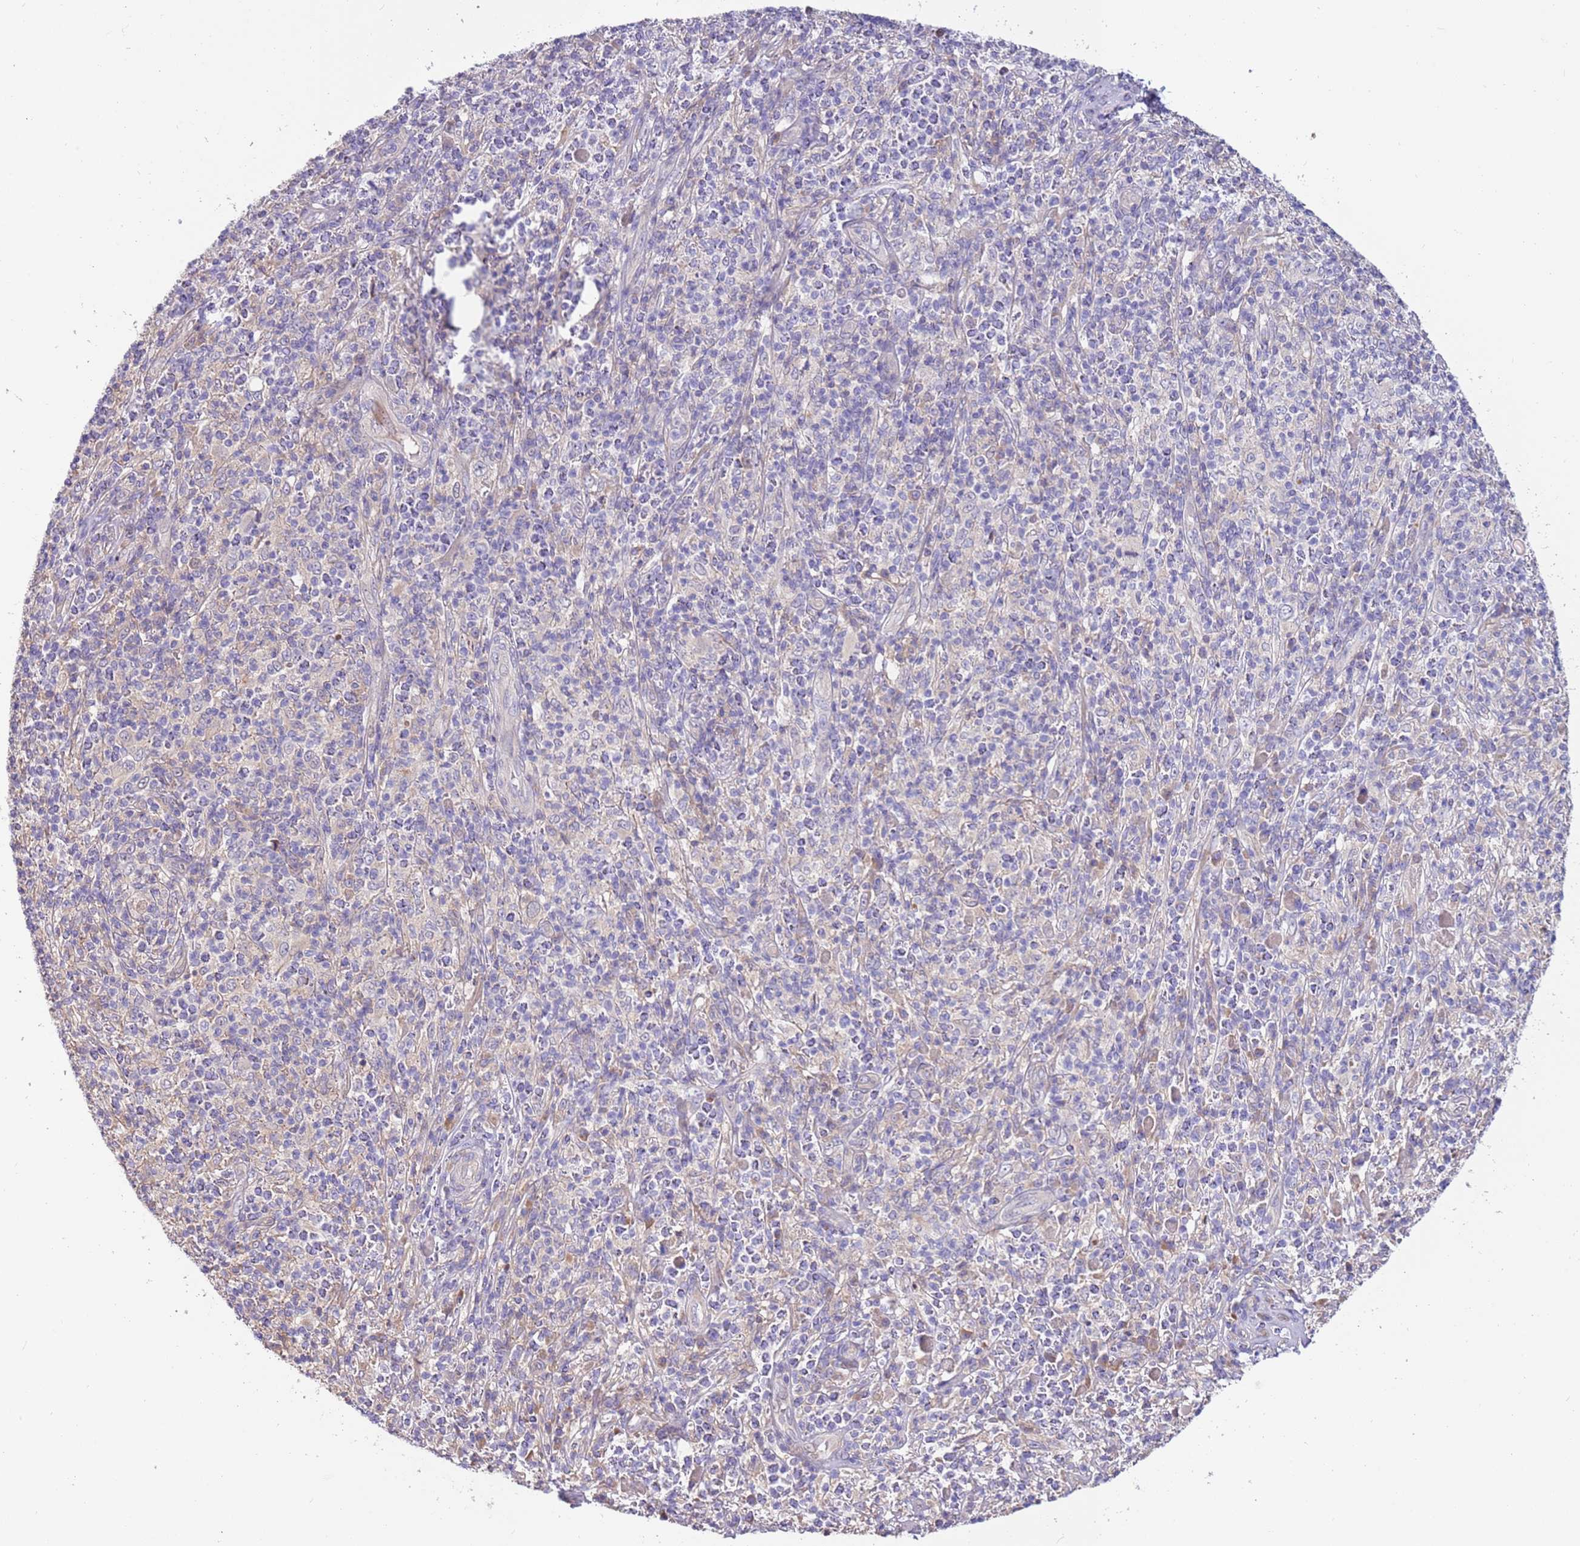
{"staining": {"intensity": "negative", "quantity": "none", "location": "none"}, "tissue": "melanoma", "cell_type": "Tumor cells", "image_type": "cancer", "snomed": [{"axis": "morphology", "description": "Malignant melanoma, NOS"}, {"axis": "topography", "description": "Skin"}], "caption": "Protein analysis of malignant melanoma exhibits no significant staining in tumor cells.", "gene": "CABYR", "patient": {"sex": "male", "age": 66}}